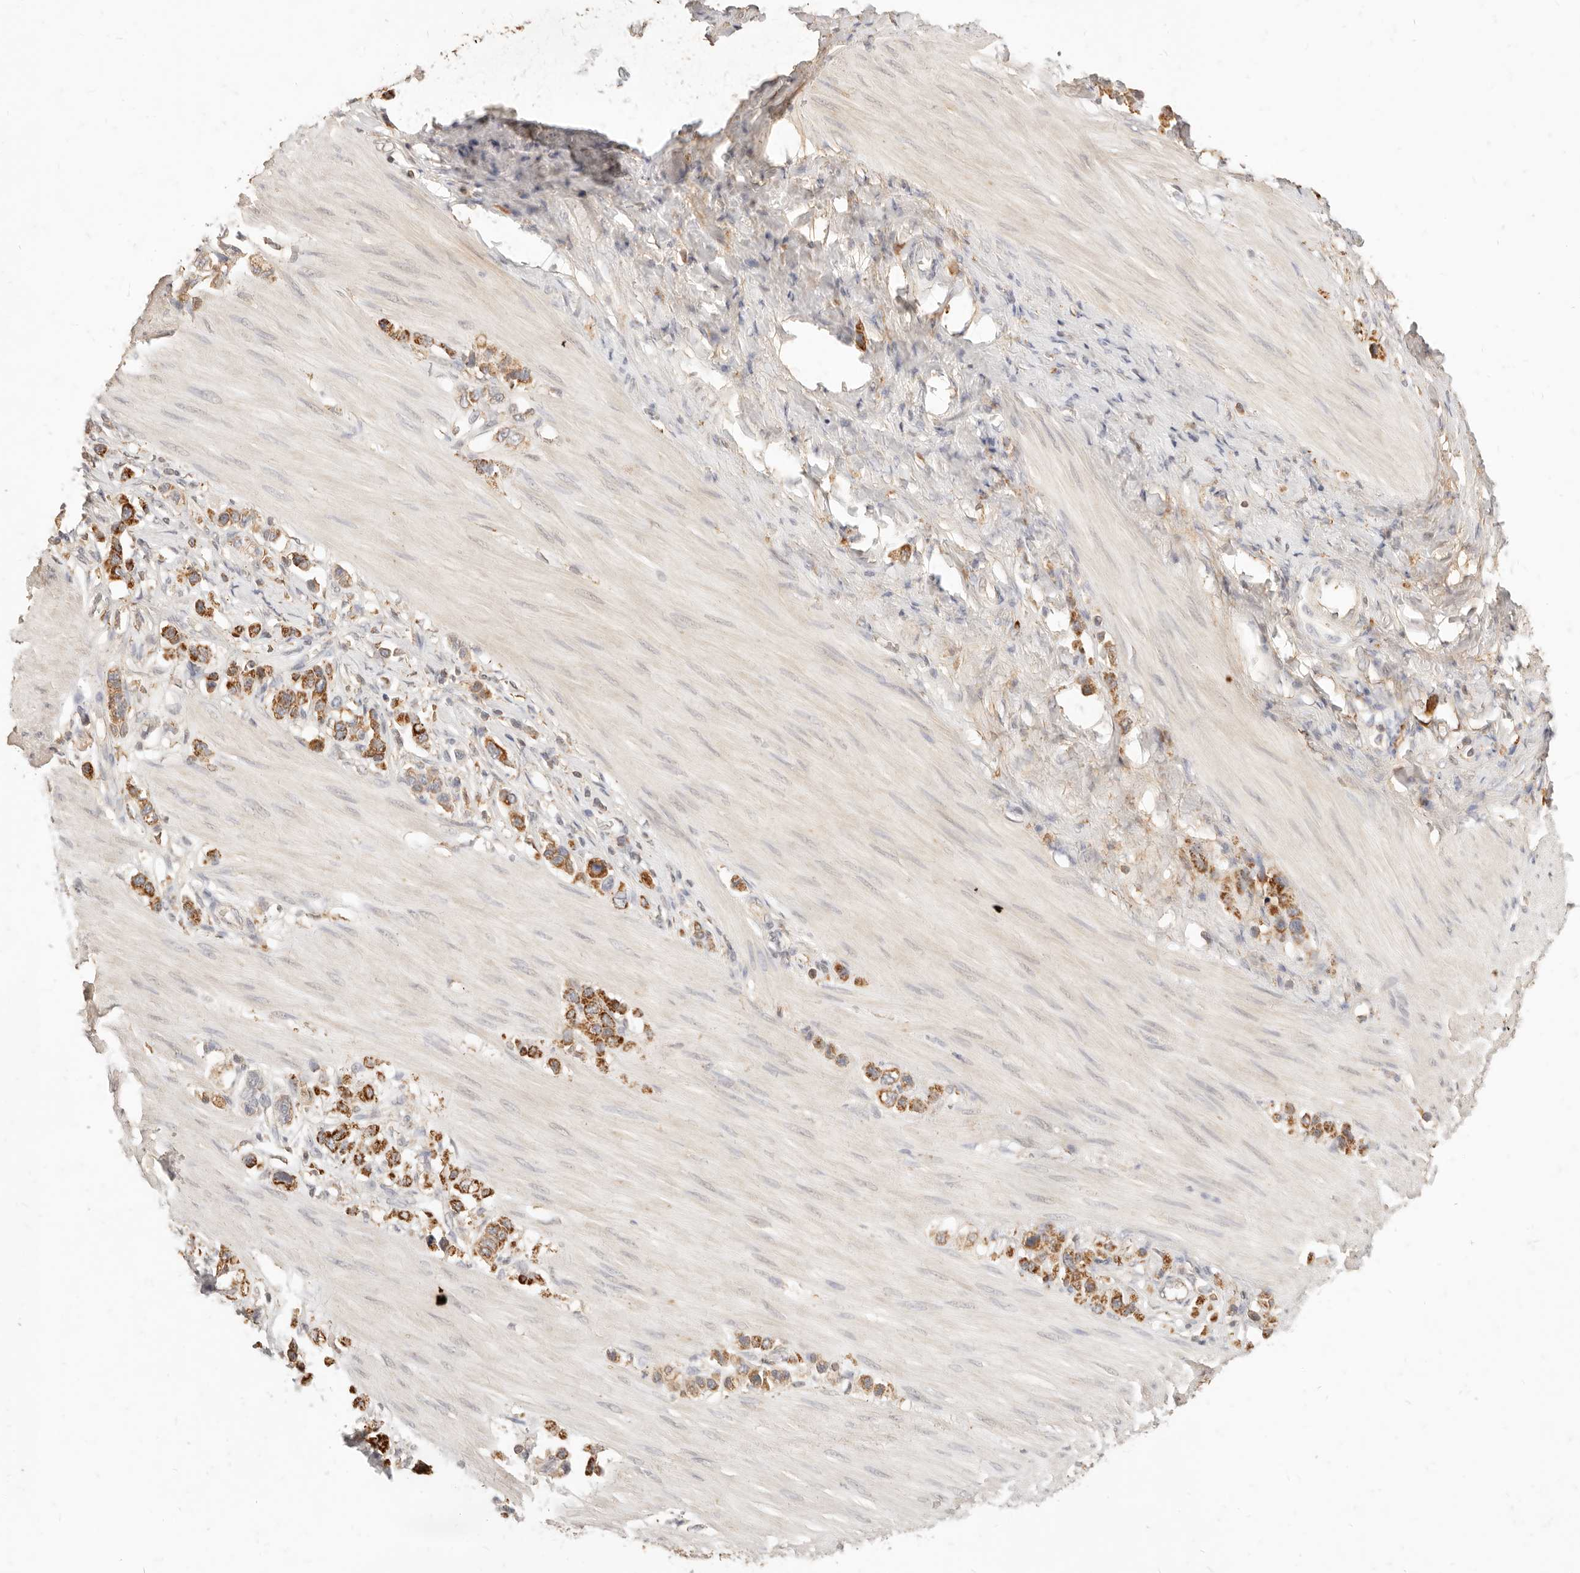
{"staining": {"intensity": "moderate", "quantity": ">75%", "location": "cytoplasmic/membranous"}, "tissue": "stomach cancer", "cell_type": "Tumor cells", "image_type": "cancer", "snomed": [{"axis": "morphology", "description": "Adenocarcinoma, NOS"}, {"axis": "topography", "description": "Stomach"}], "caption": "An image of human stomach cancer stained for a protein demonstrates moderate cytoplasmic/membranous brown staining in tumor cells.", "gene": "TMTC2", "patient": {"sex": "female", "age": 65}}